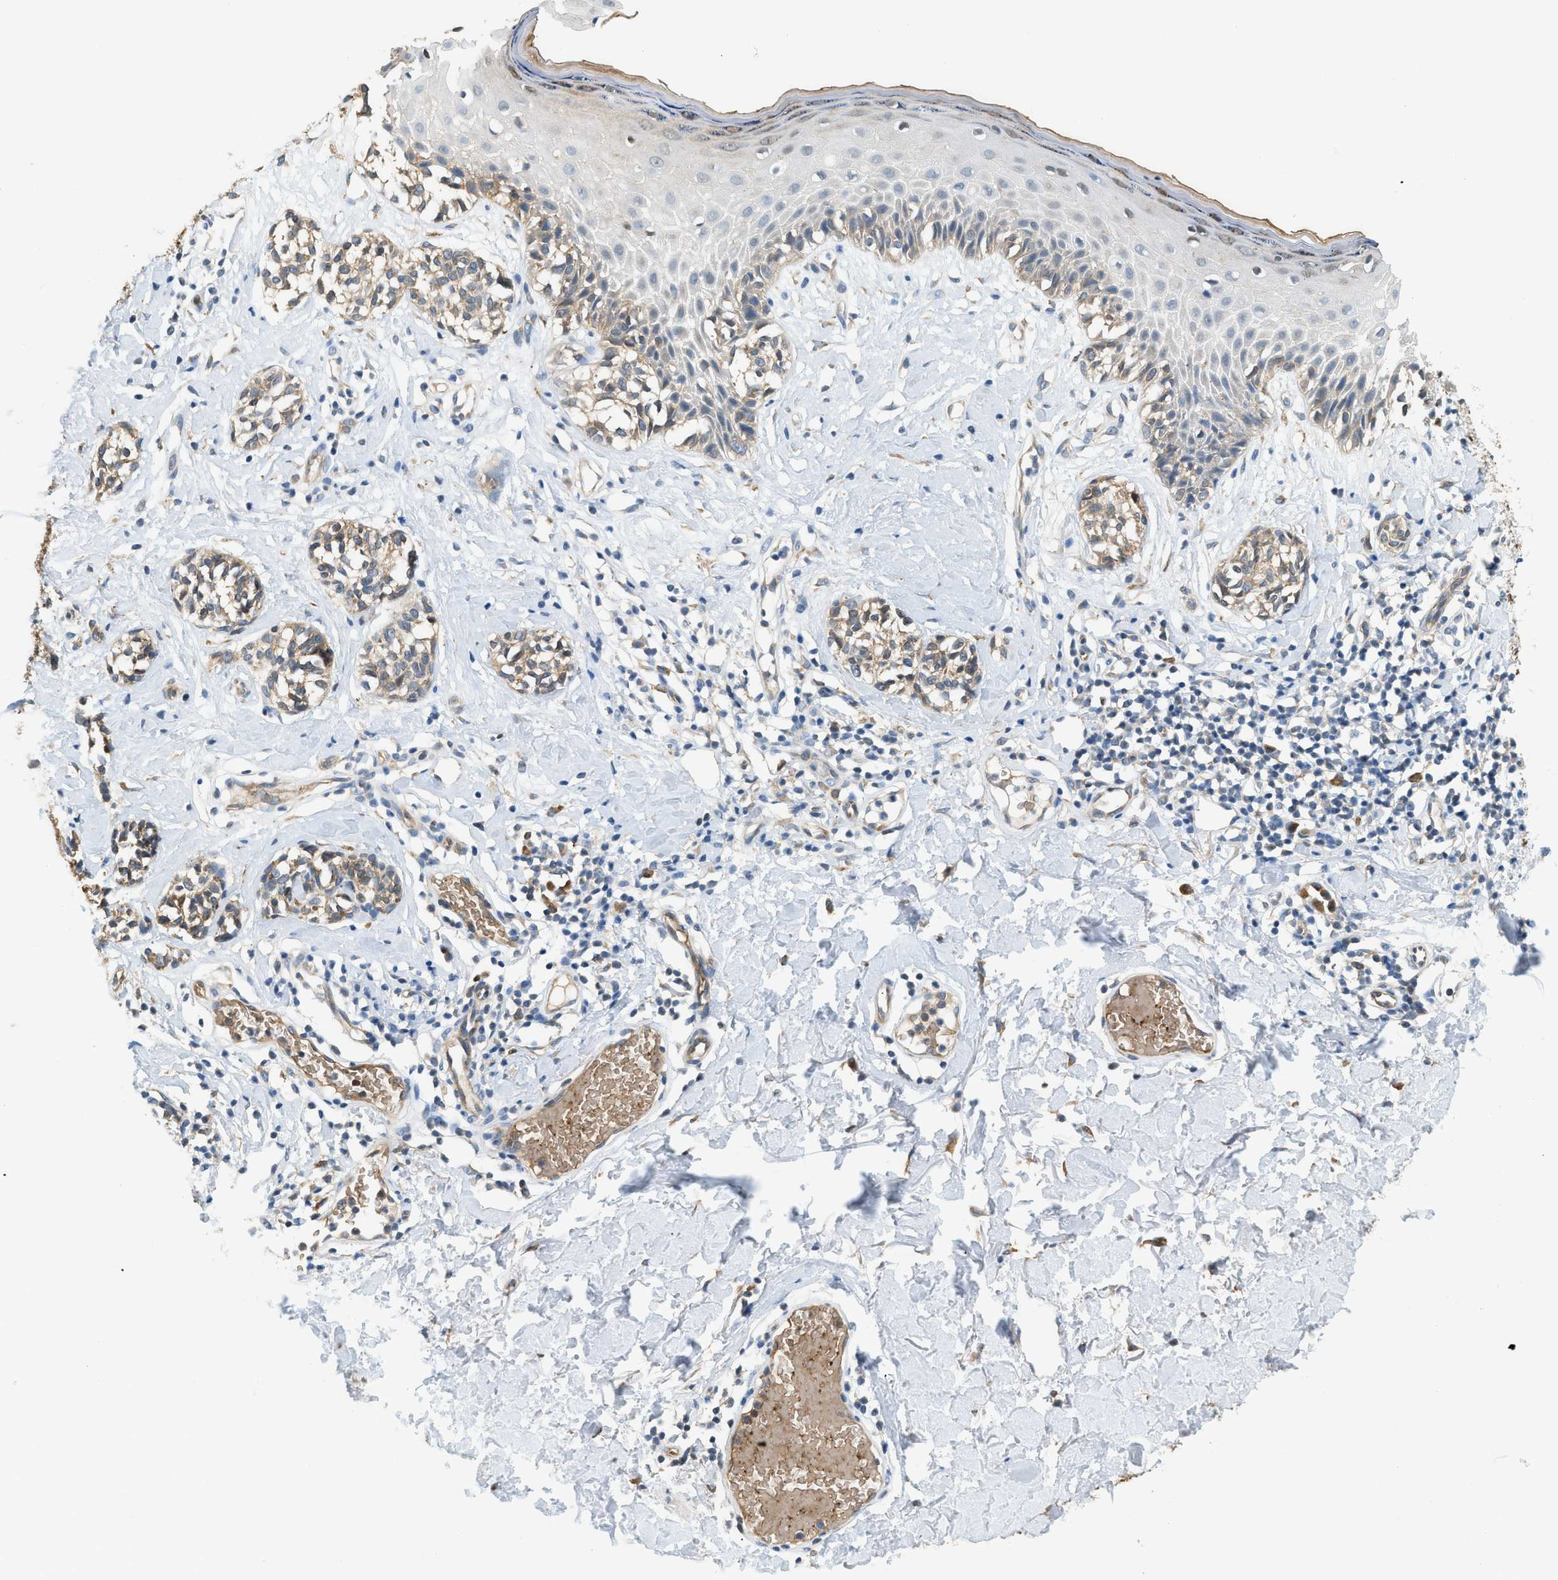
{"staining": {"intensity": "weak", "quantity": ">75%", "location": "cytoplasmic/membranous"}, "tissue": "melanoma", "cell_type": "Tumor cells", "image_type": "cancer", "snomed": [{"axis": "morphology", "description": "Malignant melanoma, NOS"}, {"axis": "topography", "description": "Skin"}], "caption": "Malignant melanoma stained for a protein exhibits weak cytoplasmic/membranous positivity in tumor cells. (DAB (3,3'-diaminobenzidine) IHC with brightfield microscopy, high magnification).", "gene": "CYTH2", "patient": {"sex": "male", "age": 64}}